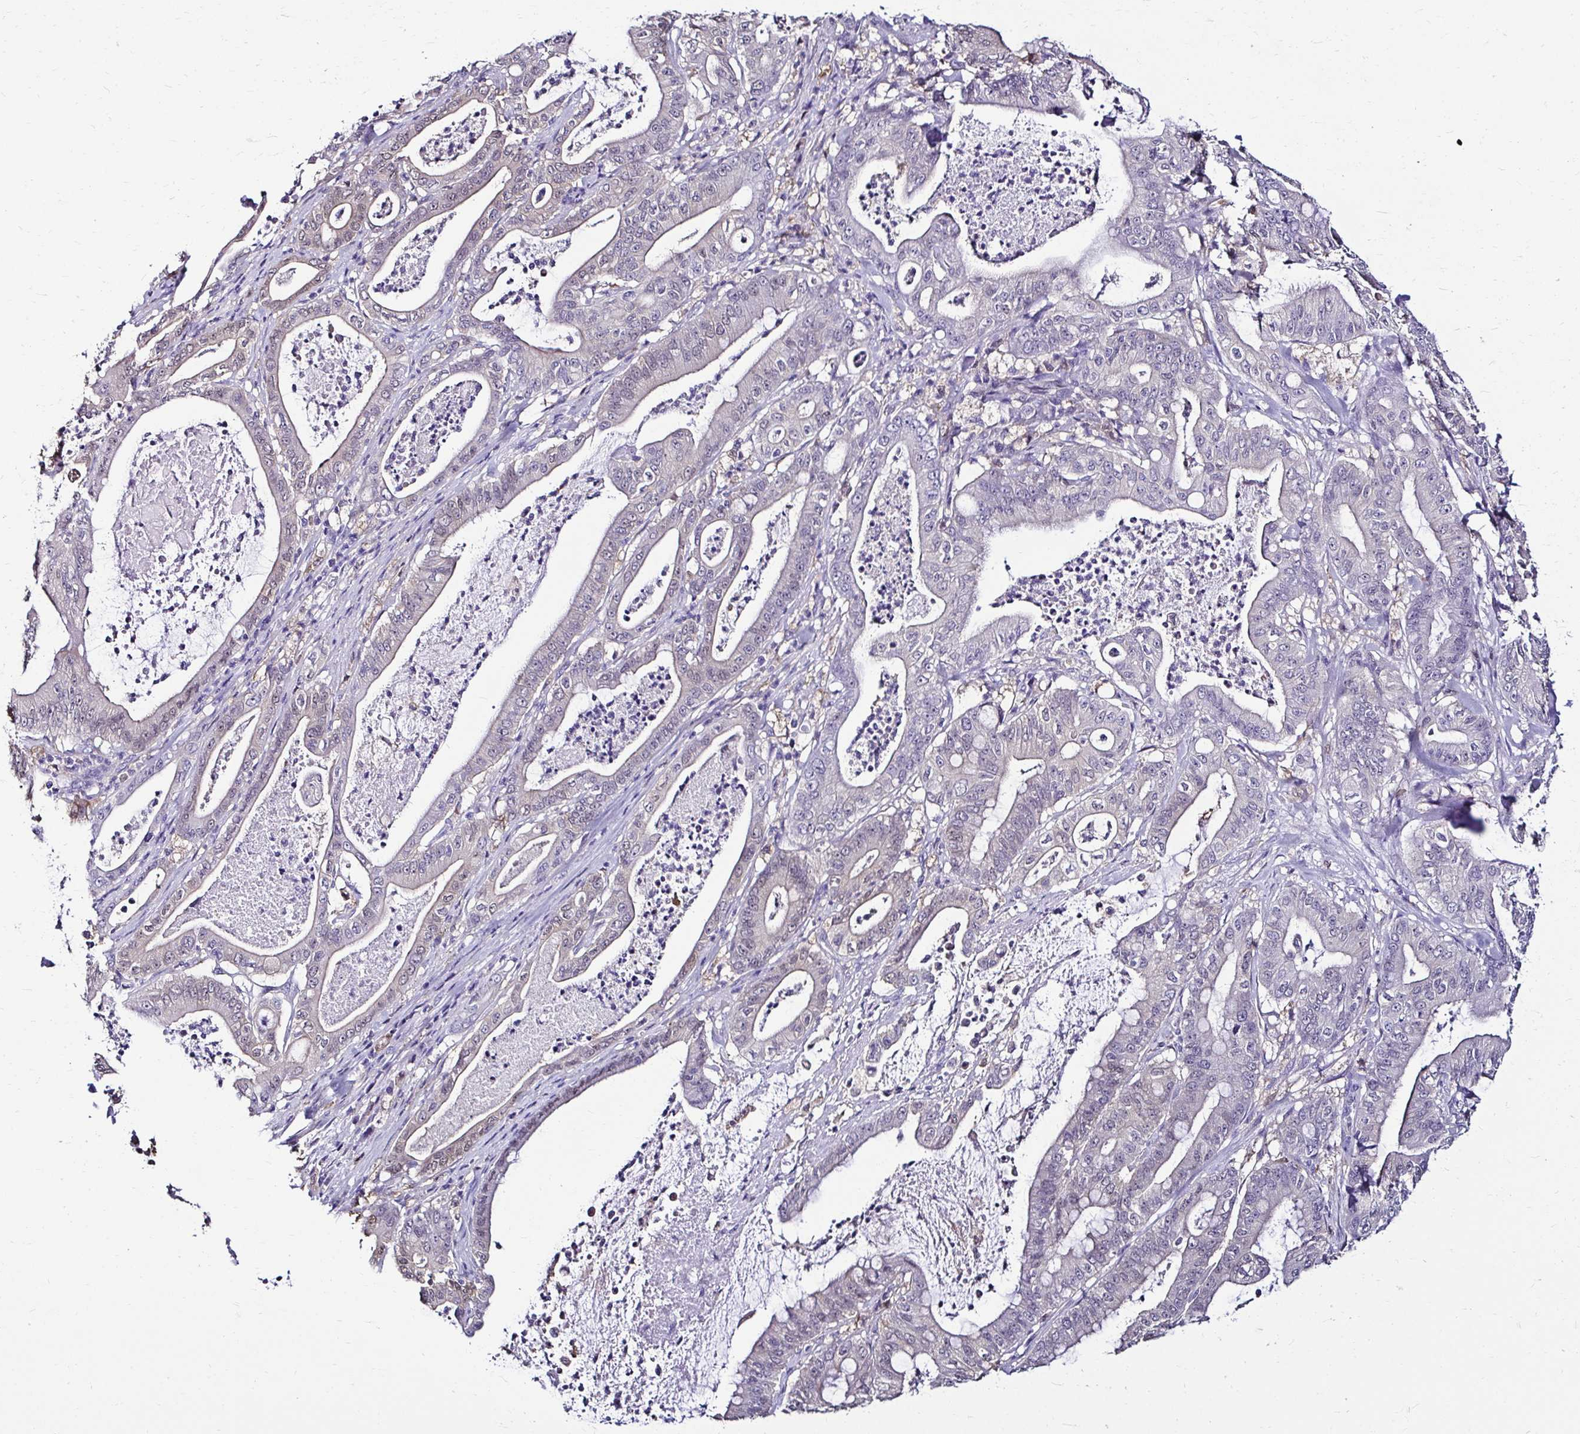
{"staining": {"intensity": "negative", "quantity": "none", "location": "none"}, "tissue": "pancreatic cancer", "cell_type": "Tumor cells", "image_type": "cancer", "snomed": [{"axis": "morphology", "description": "Adenocarcinoma, NOS"}, {"axis": "topography", "description": "Pancreas"}], "caption": "An image of human pancreatic adenocarcinoma is negative for staining in tumor cells.", "gene": "IDH1", "patient": {"sex": "male", "age": 71}}